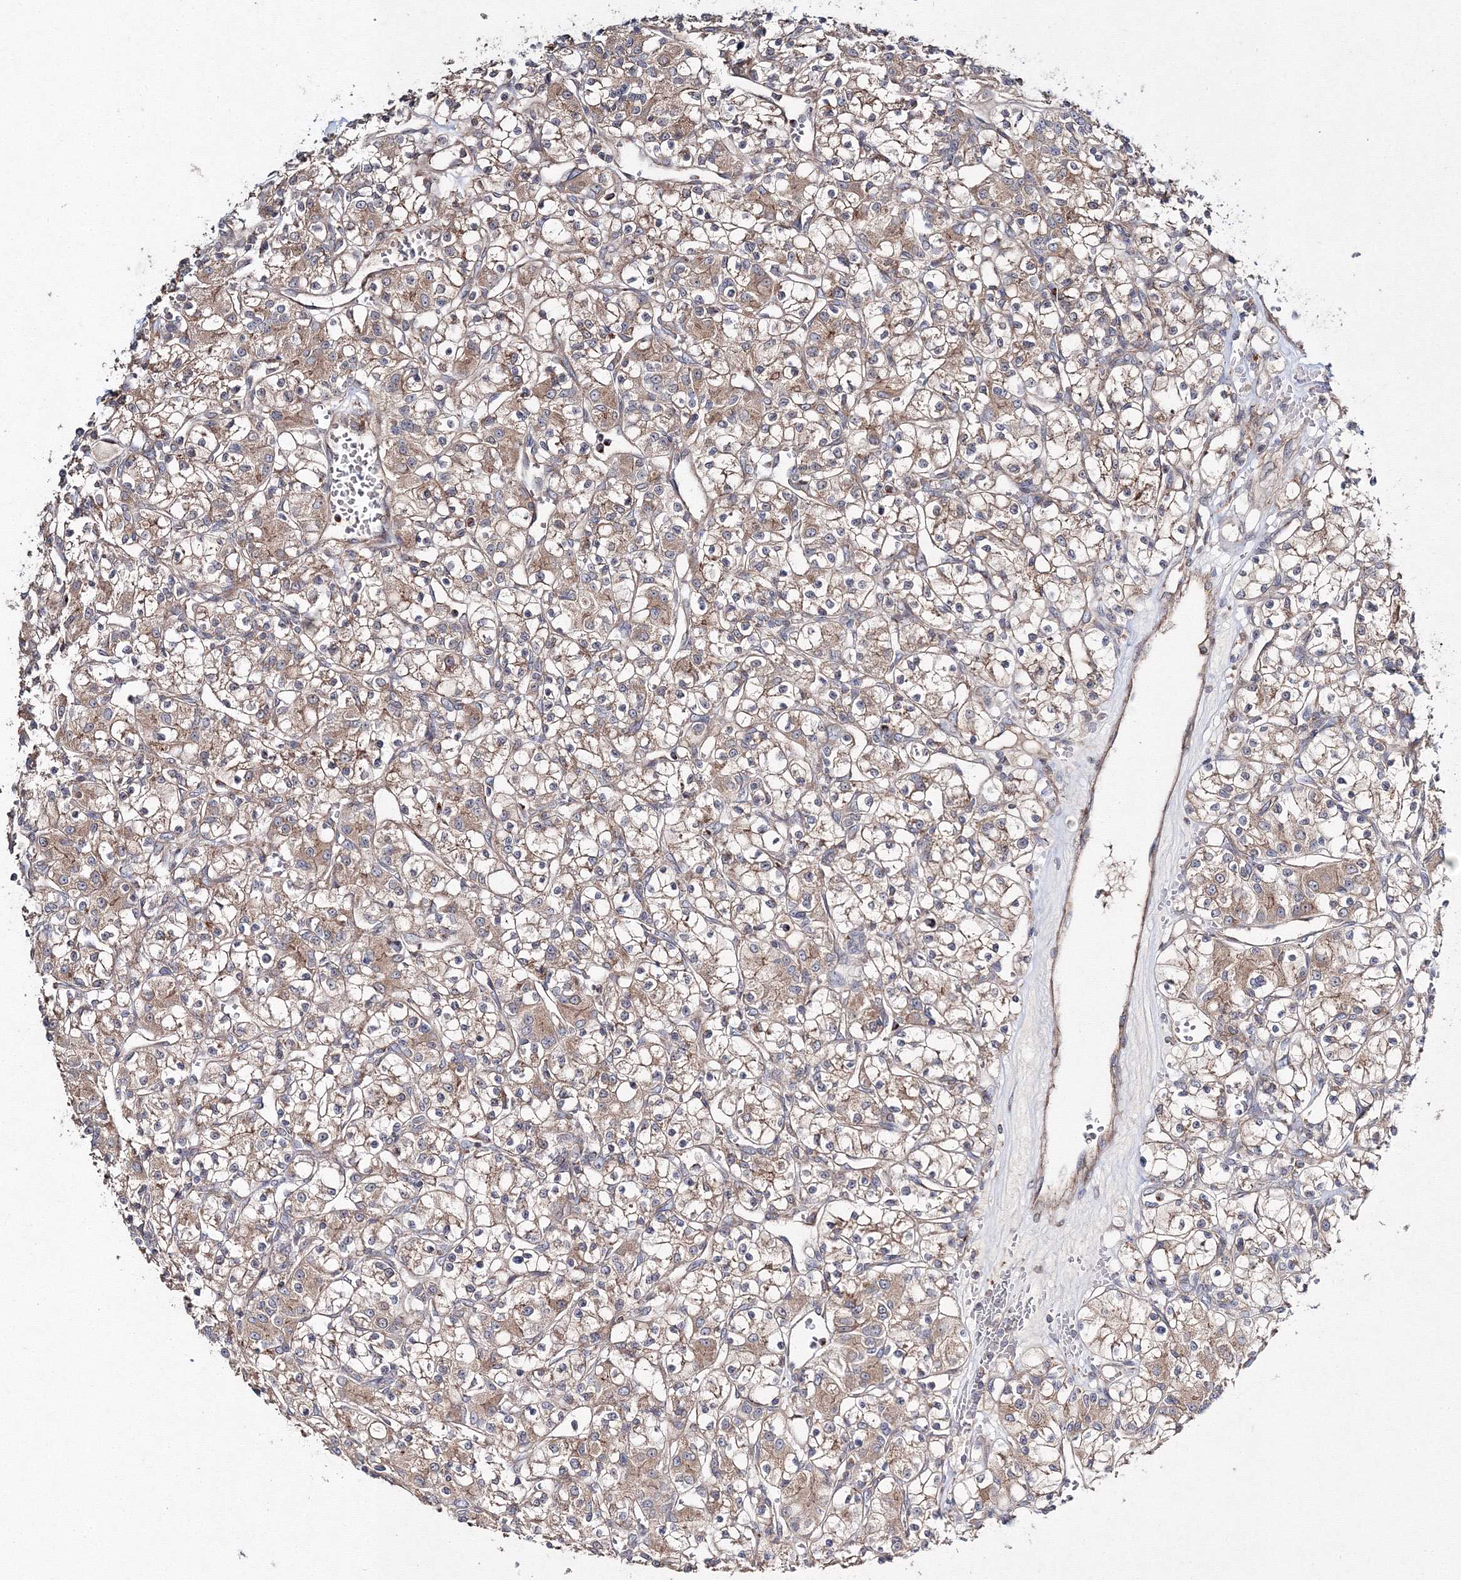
{"staining": {"intensity": "moderate", "quantity": ">75%", "location": "cytoplasmic/membranous"}, "tissue": "renal cancer", "cell_type": "Tumor cells", "image_type": "cancer", "snomed": [{"axis": "morphology", "description": "Adenocarcinoma, NOS"}, {"axis": "topography", "description": "Kidney"}], "caption": "This histopathology image shows immunohistochemistry (IHC) staining of adenocarcinoma (renal), with medium moderate cytoplasmic/membranous positivity in approximately >75% of tumor cells.", "gene": "DDO", "patient": {"sex": "female", "age": 59}}